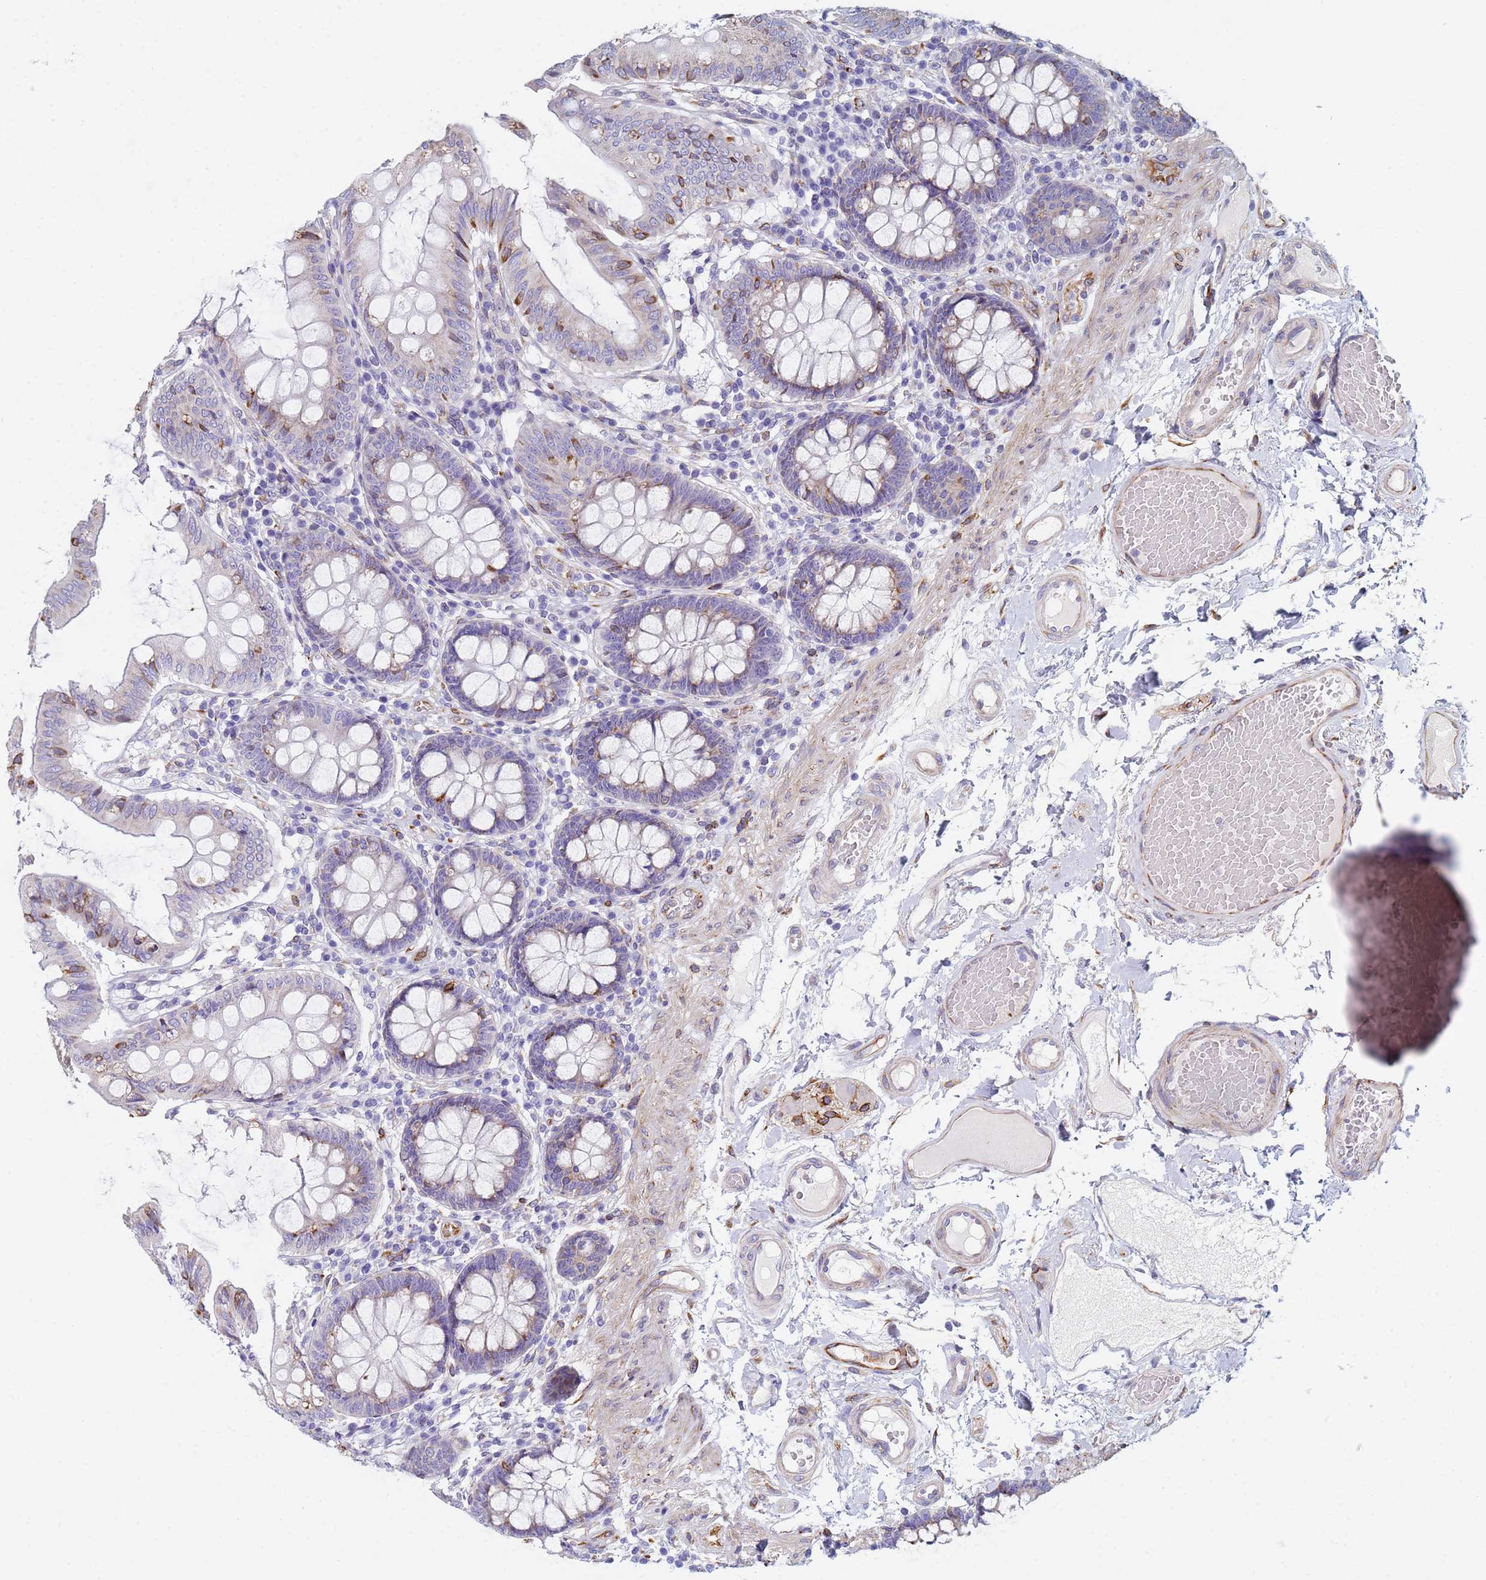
{"staining": {"intensity": "moderate", "quantity": "<25%", "location": "cytoplasmic/membranous"}, "tissue": "colon", "cell_type": "Endothelial cells", "image_type": "normal", "snomed": [{"axis": "morphology", "description": "Normal tissue, NOS"}, {"axis": "topography", "description": "Colon"}], "caption": "An image of human colon stained for a protein shows moderate cytoplasmic/membranous brown staining in endothelial cells.", "gene": "GDAP2", "patient": {"sex": "male", "age": 84}}